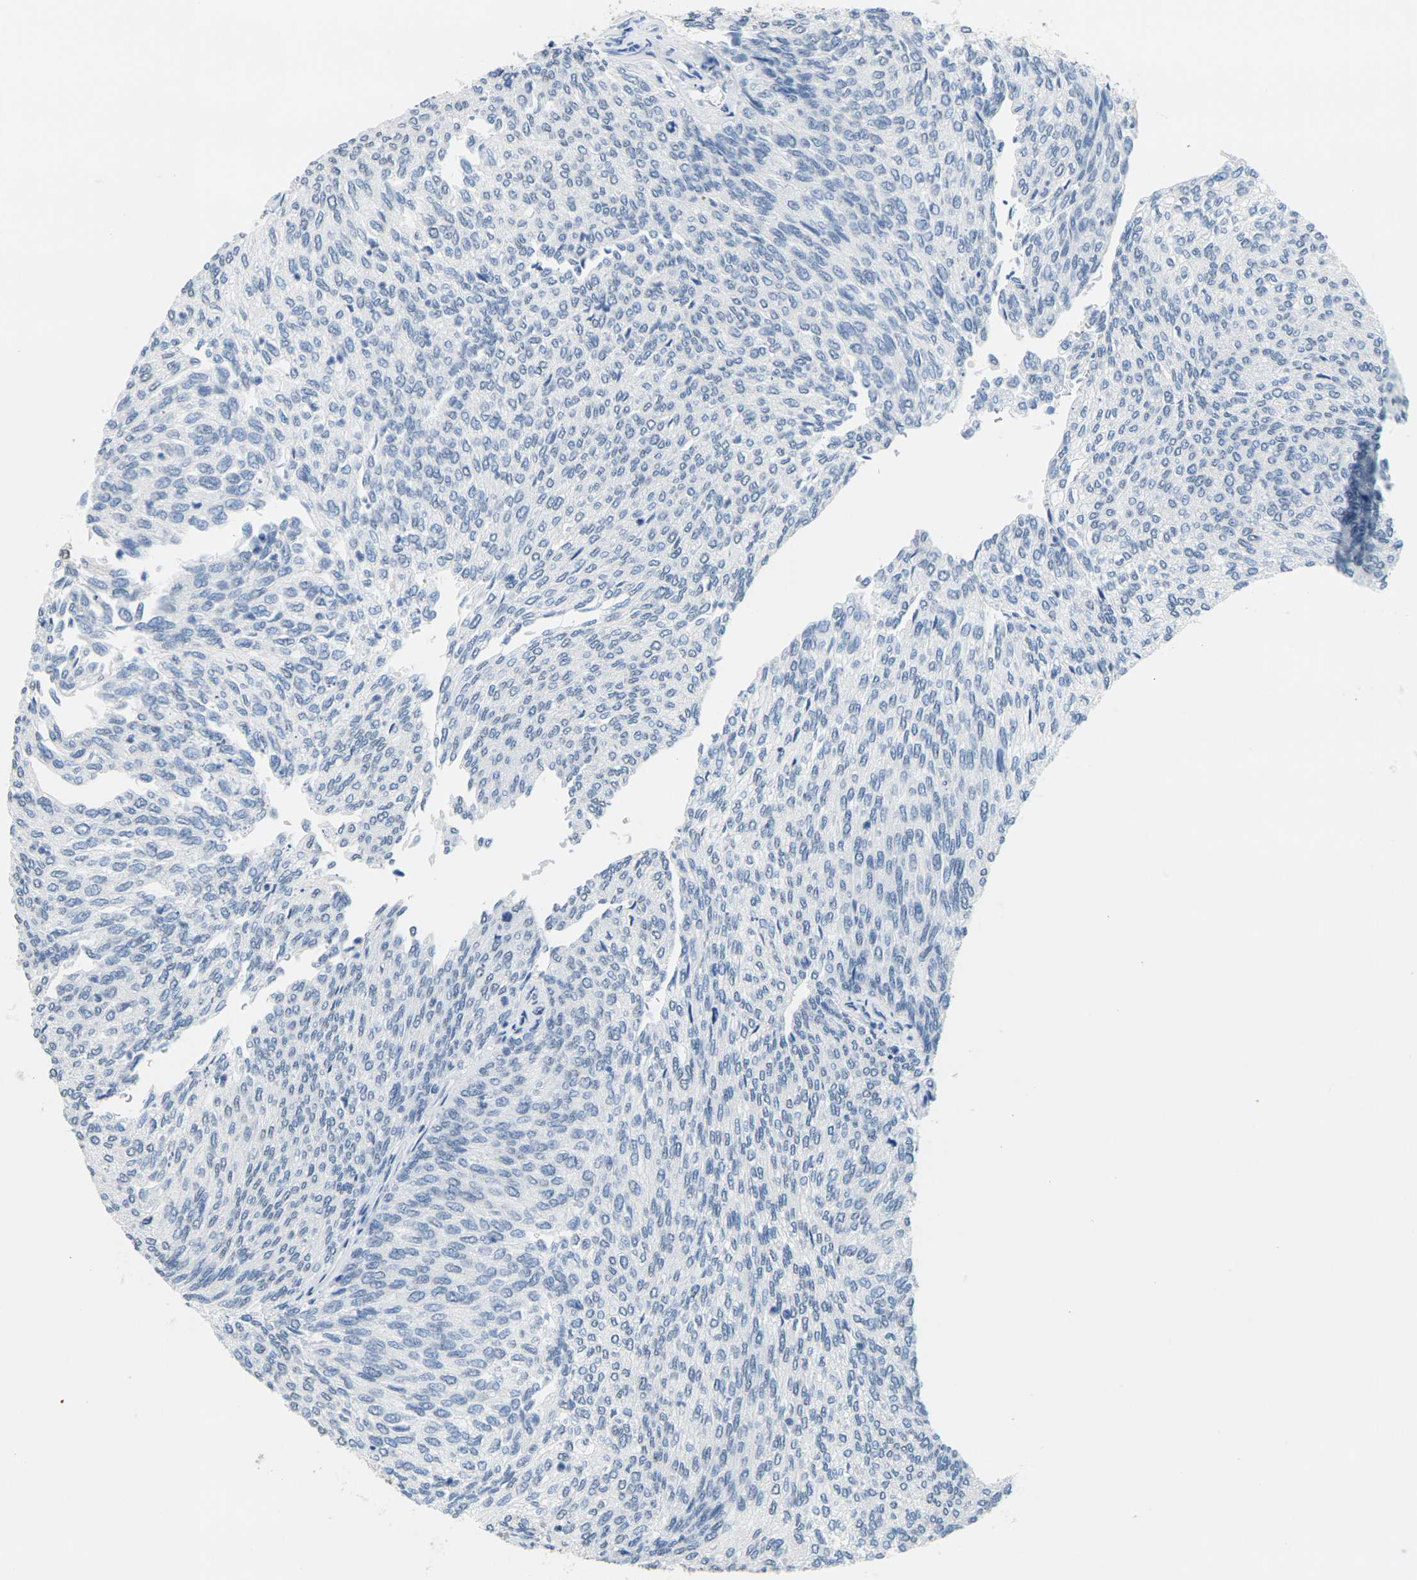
{"staining": {"intensity": "negative", "quantity": "none", "location": "none"}, "tissue": "urothelial cancer", "cell_type": "Tumor cells", "image_type": "cancer", "snomed": [{"axis": "morphology", "description": "Urothelial carcinoma, Low grade"}, {"axis": "topography", "description": "Urinary bladder"}], "caption": "DAB (3,3'-diaminobenzidine) immunohistochemical staining of human low-grade urothelial carcinoma reveals no significant staining in tumor cells.", "gene": "CTAG1A", "patient": {"sex": "female", "age": 79}}